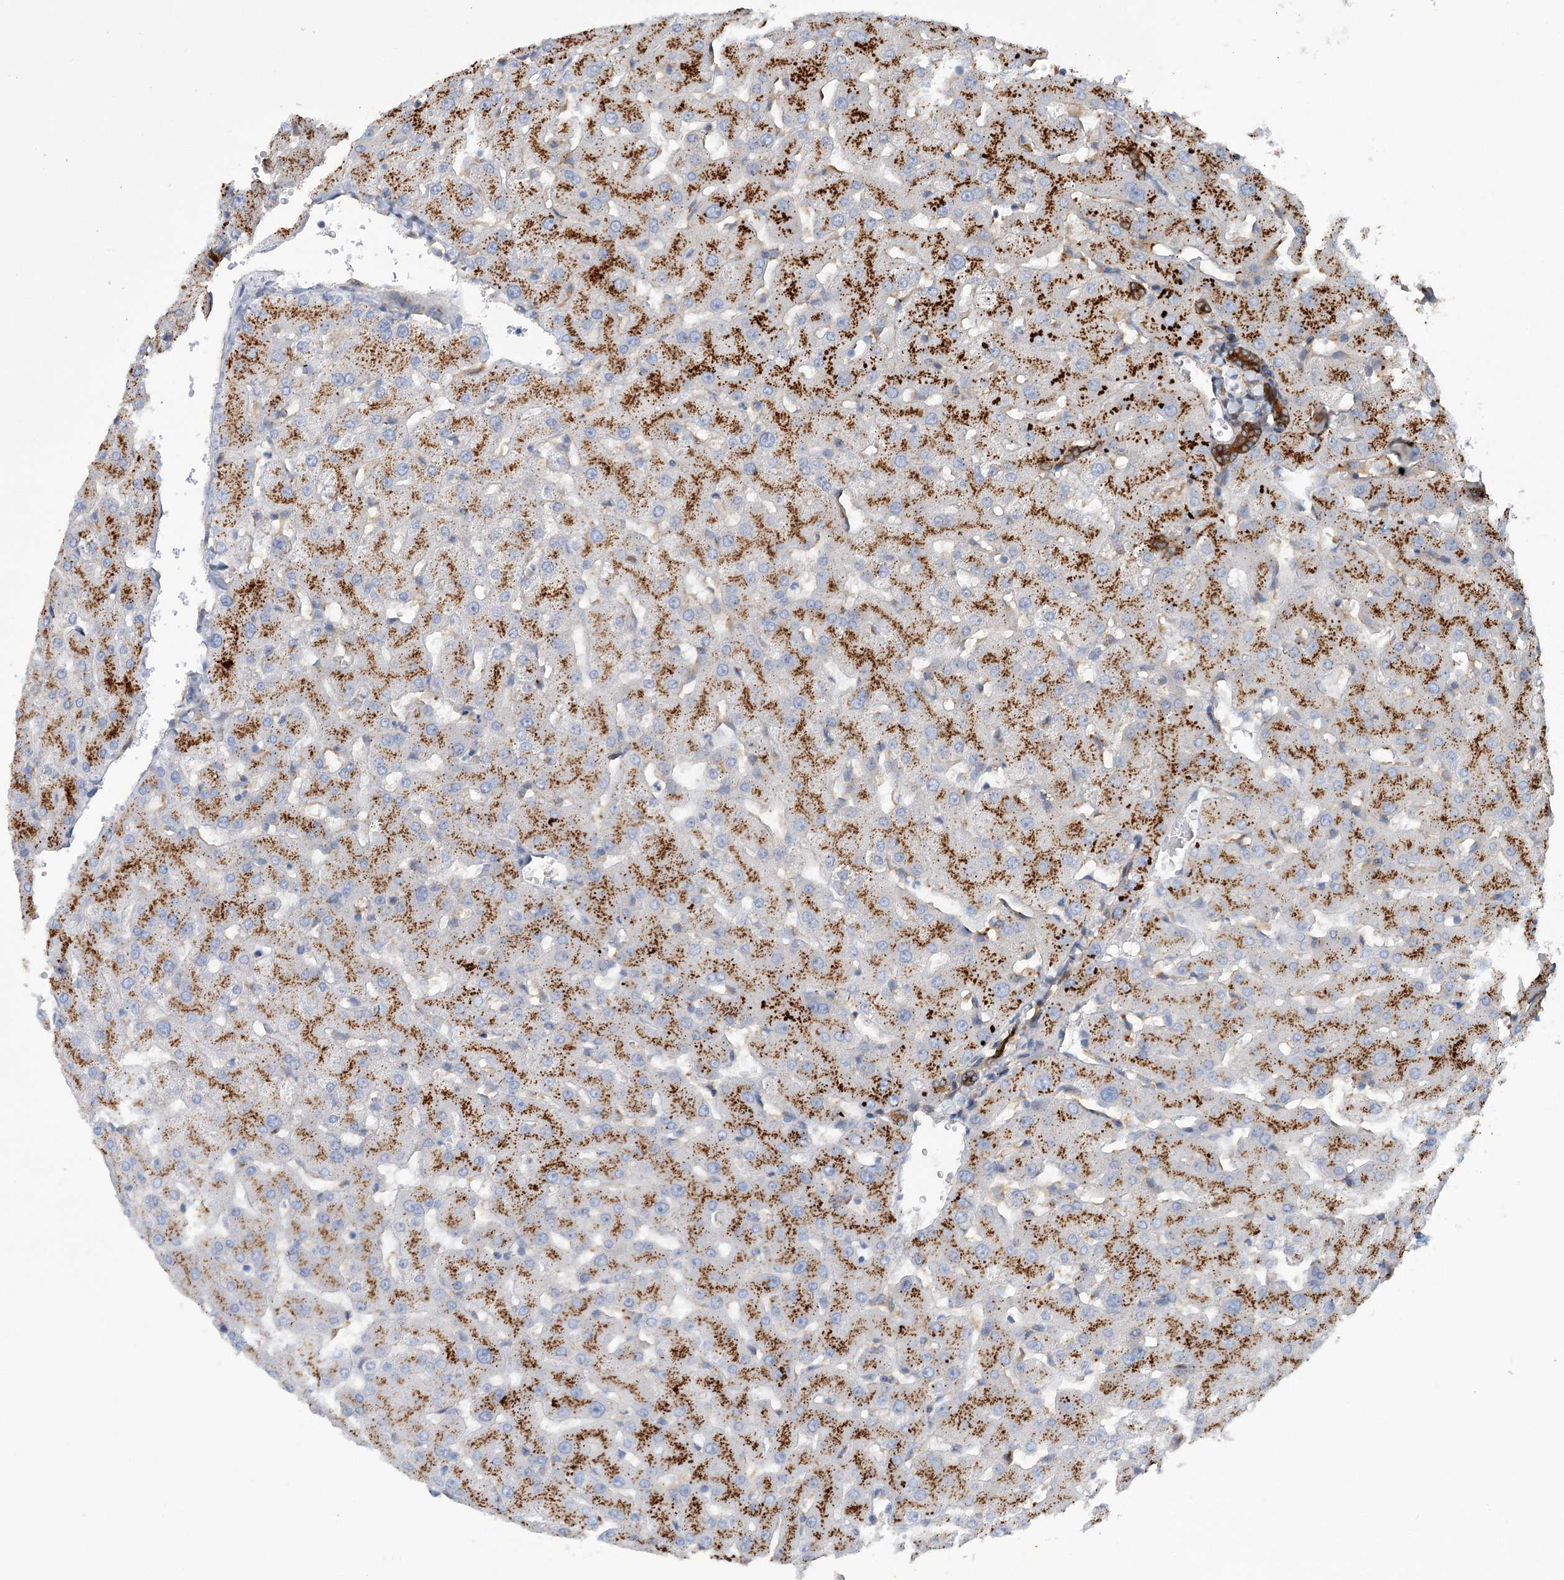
{"staining": {"intensity": "strong", "quantity": ">75%", "location": "cytoplasmic/membranous"}, "tissue": "liver", "cell_type": "Cholangiocytes", "image_type": "normal", "snomed": [{"axis": "morphology", "description": "Normal tissue, NOS"}, {"axis": "topography", "description": "Liver"}], "caption": "A brown stain labels strong cytoplasmic/membranous staining of a protein in cholangiocytes of normal human liver. (IHC, brightfield microscopy, high magnification).", "gene": "GUSB", "patient": {"sex": "female", "age": 63}}